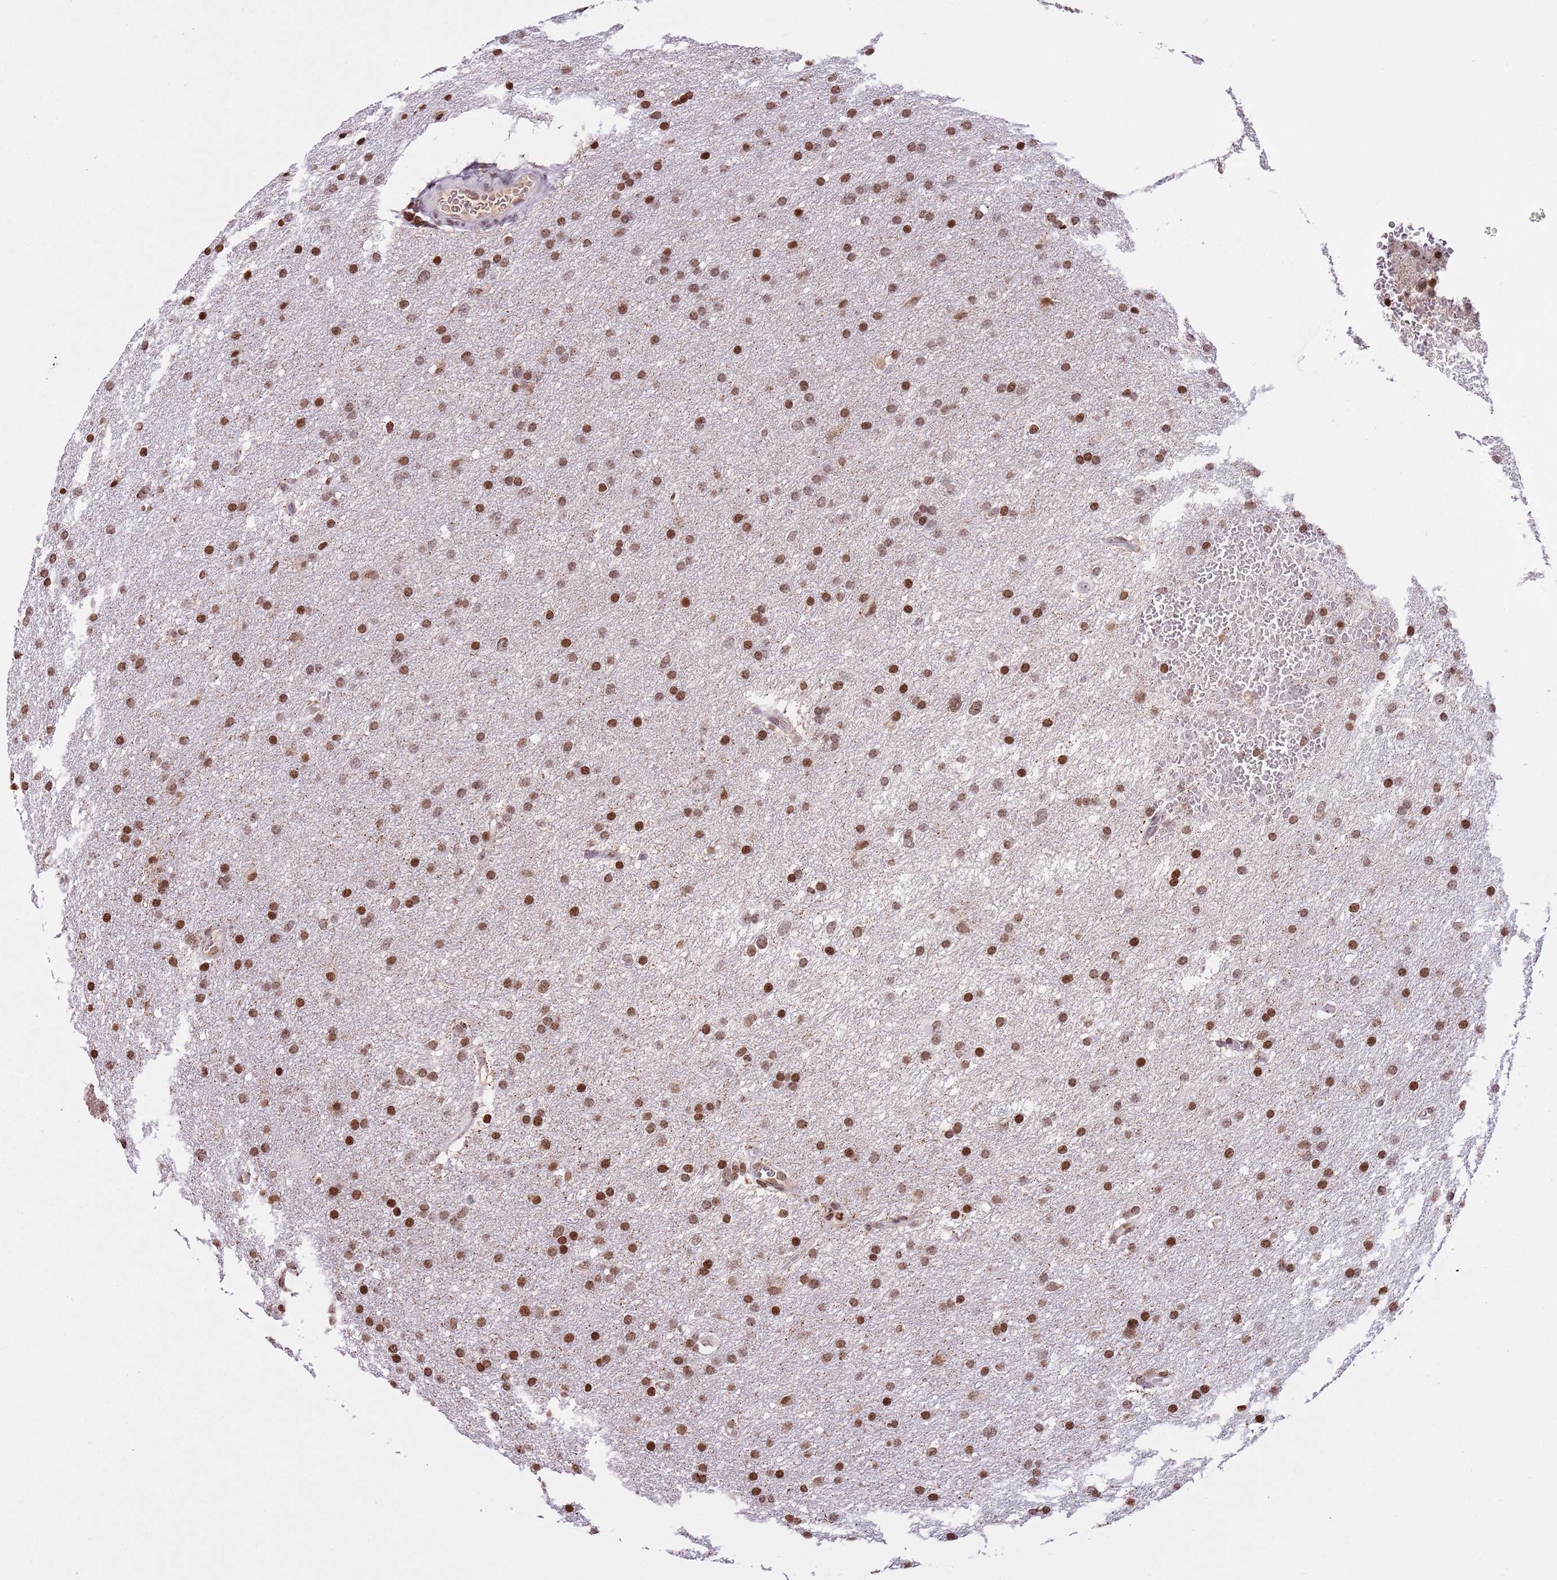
{"staining": {"intensity": "moderate", "quantity": ">75%", "location": "nuclear"}, "tissue": "glioma", "cell_type": "Tumor cells", "image_type": "cancer", "snomed": [{"axis": "morphology", "description": "Glioma, malignant, High grade"}, {"axis": "topography", "description": "Cerebral cortex"}], "caption": "Glioma was stained to show a protein in brown. There is medium levels of moderate nuclear staining in approximately >75% of tumor cells. The staining is performed using DAB brown chromogen to label protein expression. The nuclei are counter-stained blue using hematoxylin.", "gene": "KPNA3", "patient": {"sex": "female", "age": 36}}